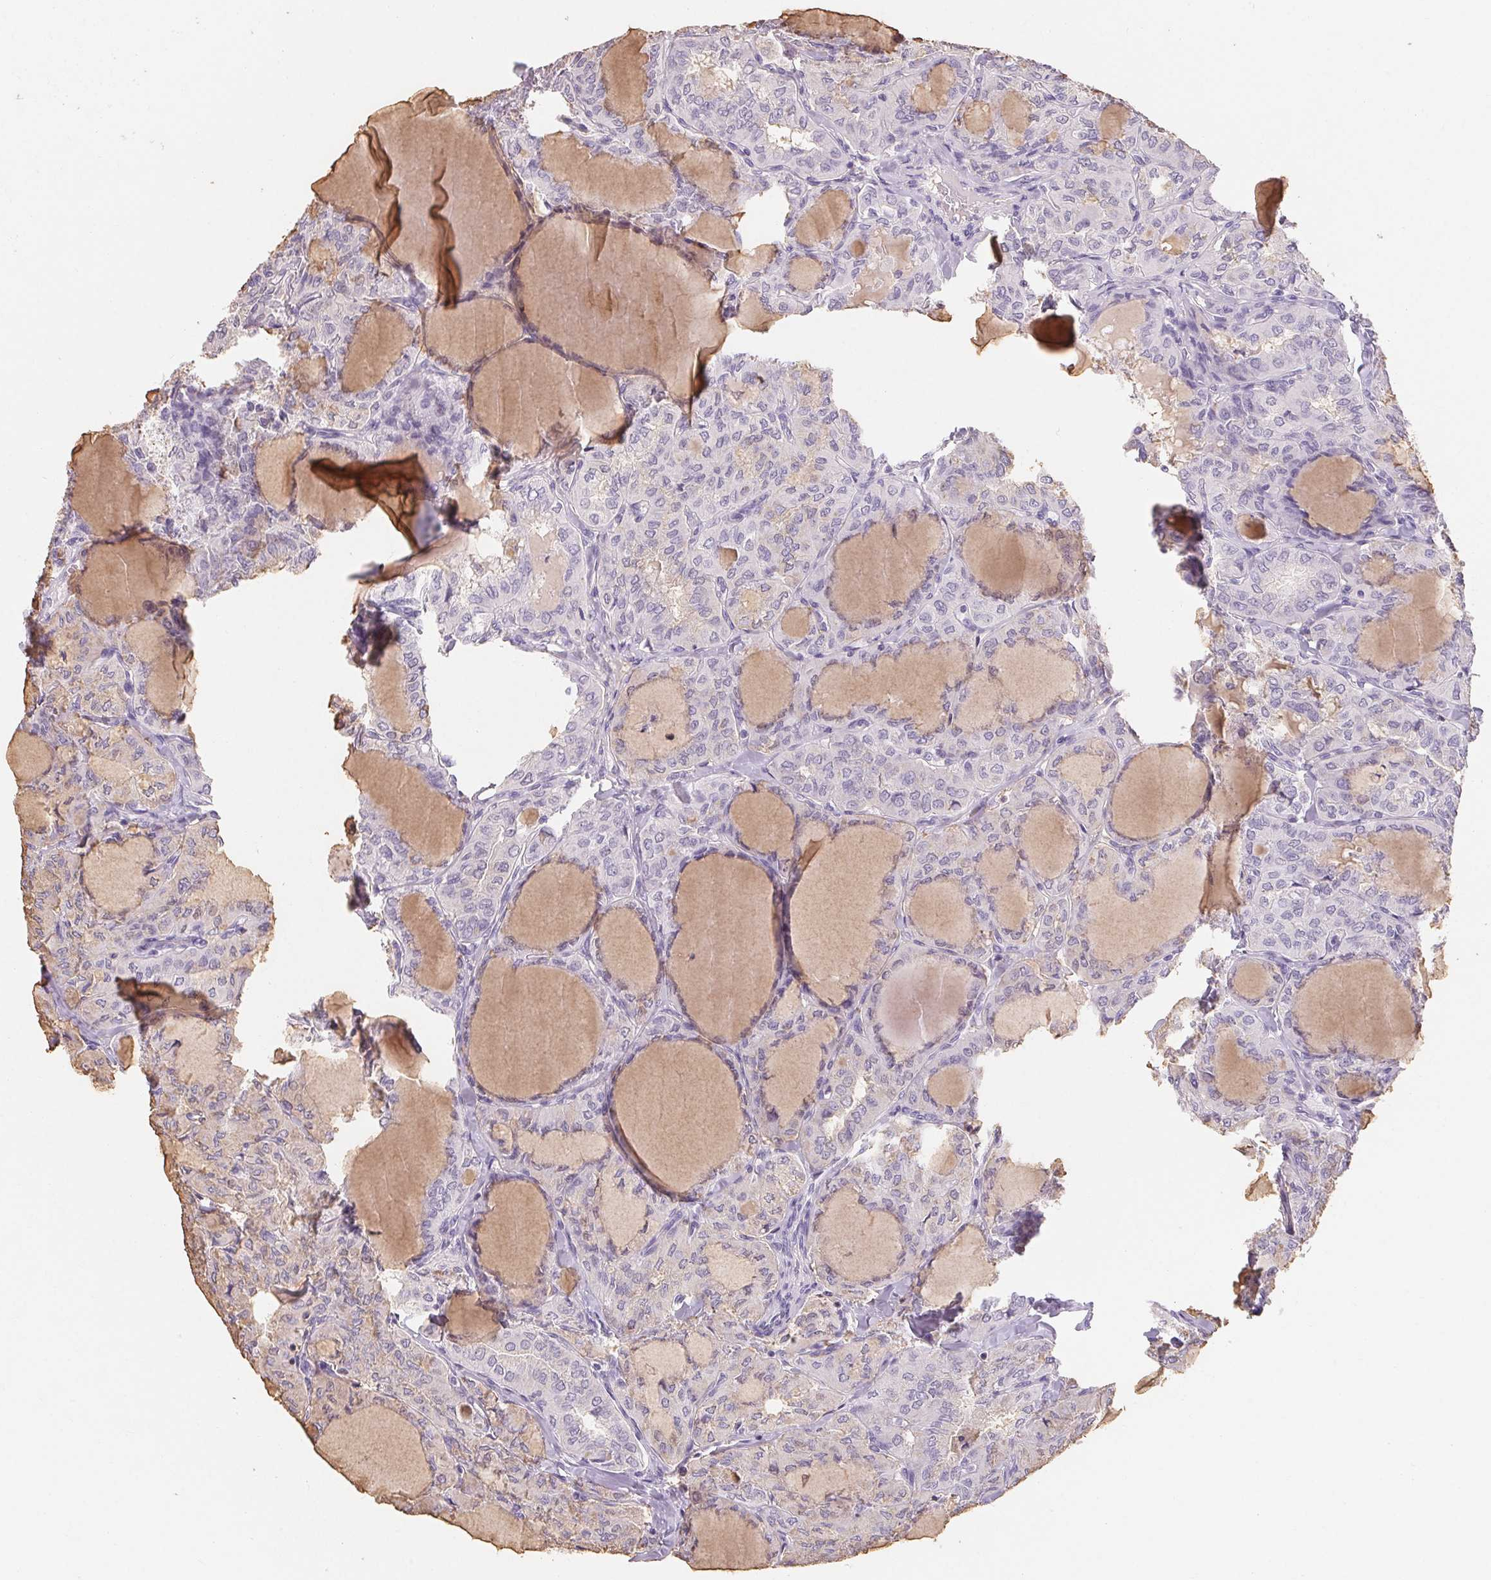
{"staining": {"intensity": "negative", "quantity": "none", "location": "none"}, "tissue": "thyroid cancer", "cell_type": "Tumor cells", "image_type": "cancer", "snomed": [{"axis": "morphology", "description": "Papillary adenocarcinoma, NOS"}, {"axis": "topography", "description": "Thyroid gland"}], "caption": "Immunohistochemistry (IHC) histopathology image of neoplastic tissue: human thyroid cancer stained with DAB (3,3'-diaminobenzidine) shows no significant protein staining in tumor cells.", "gene": "MAP7D2", "patient": {"sex": "male", "age": 20}}